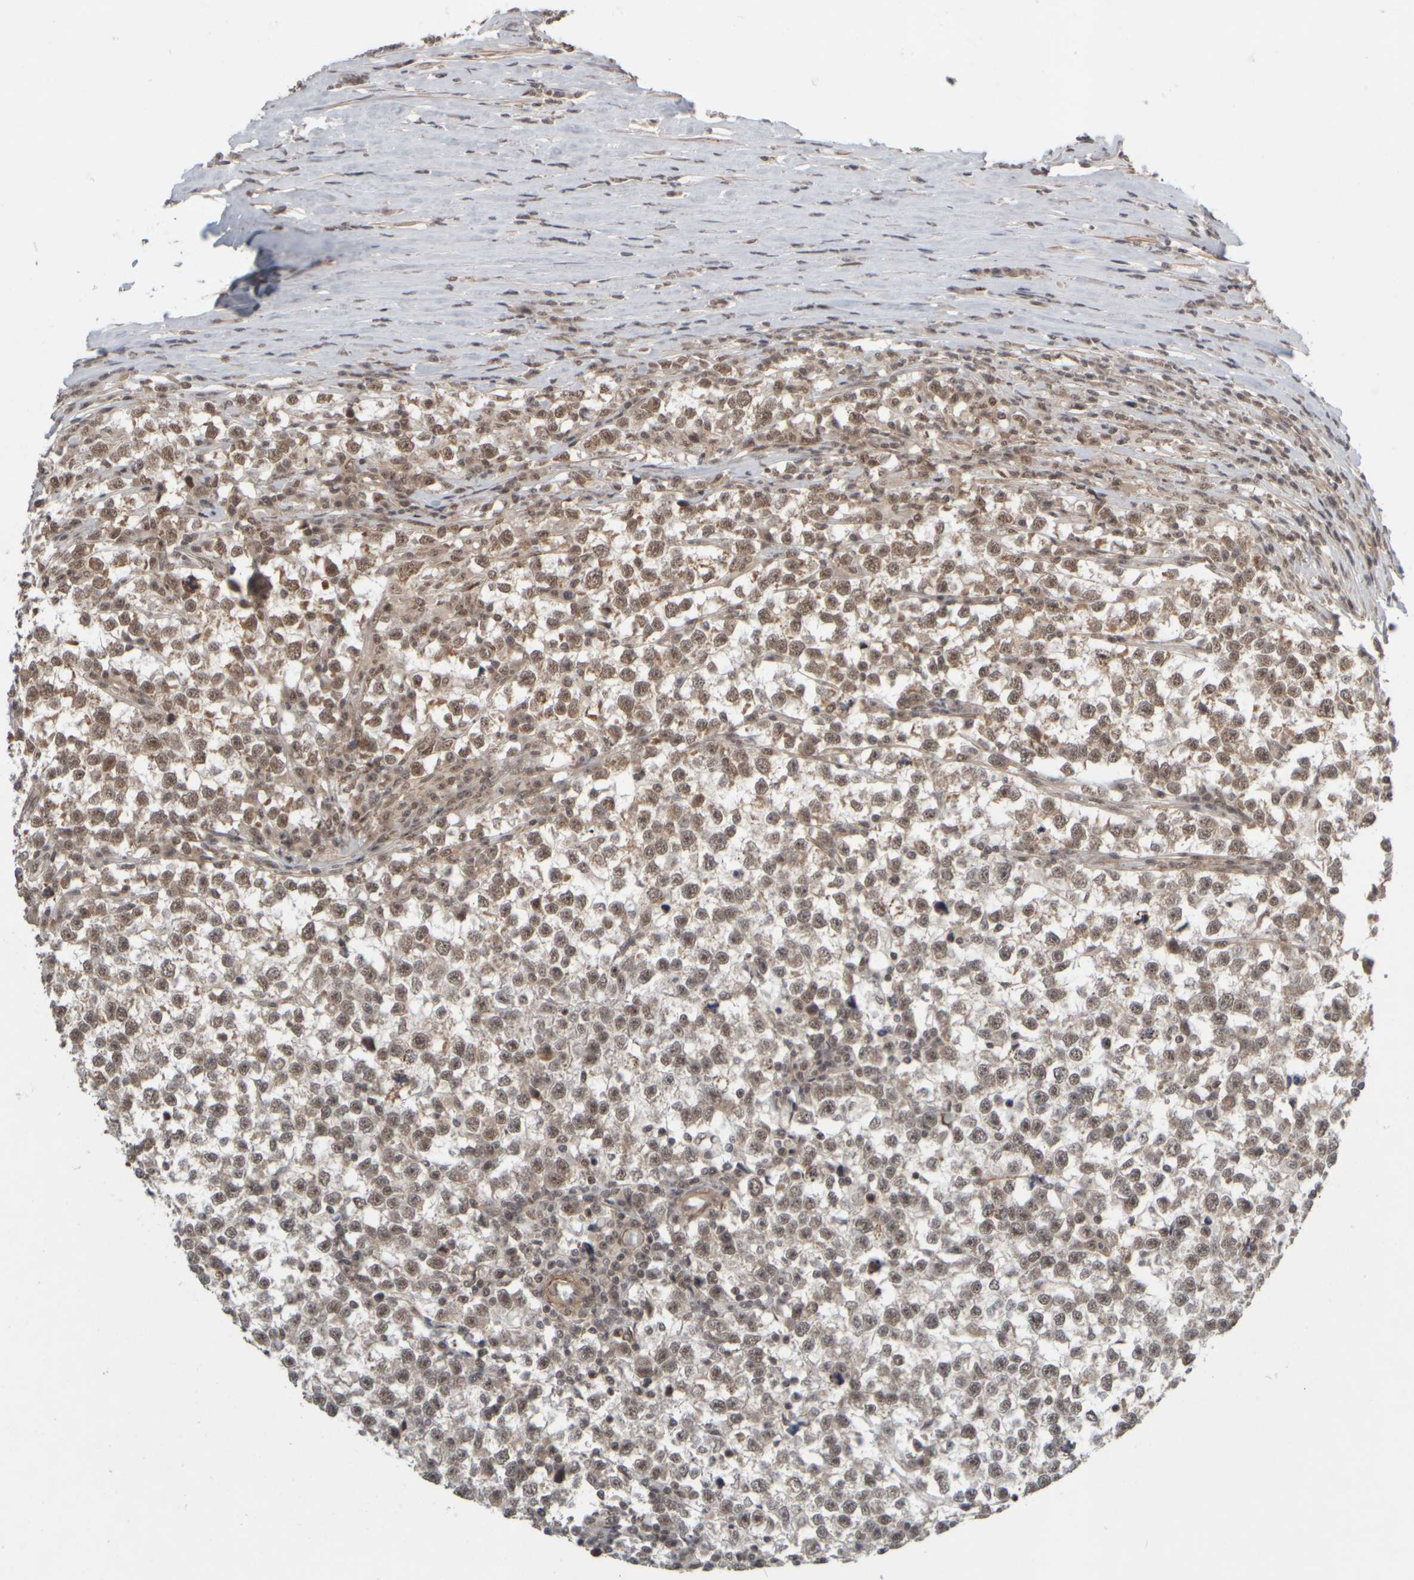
{"staining": {"intensity": "weak", "quantity": "25%-75%", "location": "nuclear"}, "tissue": "testis cancer", "cell_type": "Tumor cells", "image_type": "cancer", "snomed": [{"axis": "morphology", "description": "Normal tissue, NOS"}, {"axis": "morphology", "description": "Seminoma, NOS"}, {"axis": "topography", "description": "Testis"}], "caption": "About 25%-75% of tumor cells in human seminoma (testis) demonstrate weak nuclear protein staining as visualized by brown immunohistochemical staining.", "gene": "SYNRG", "patient": {"sex": "male", "age": 43}}